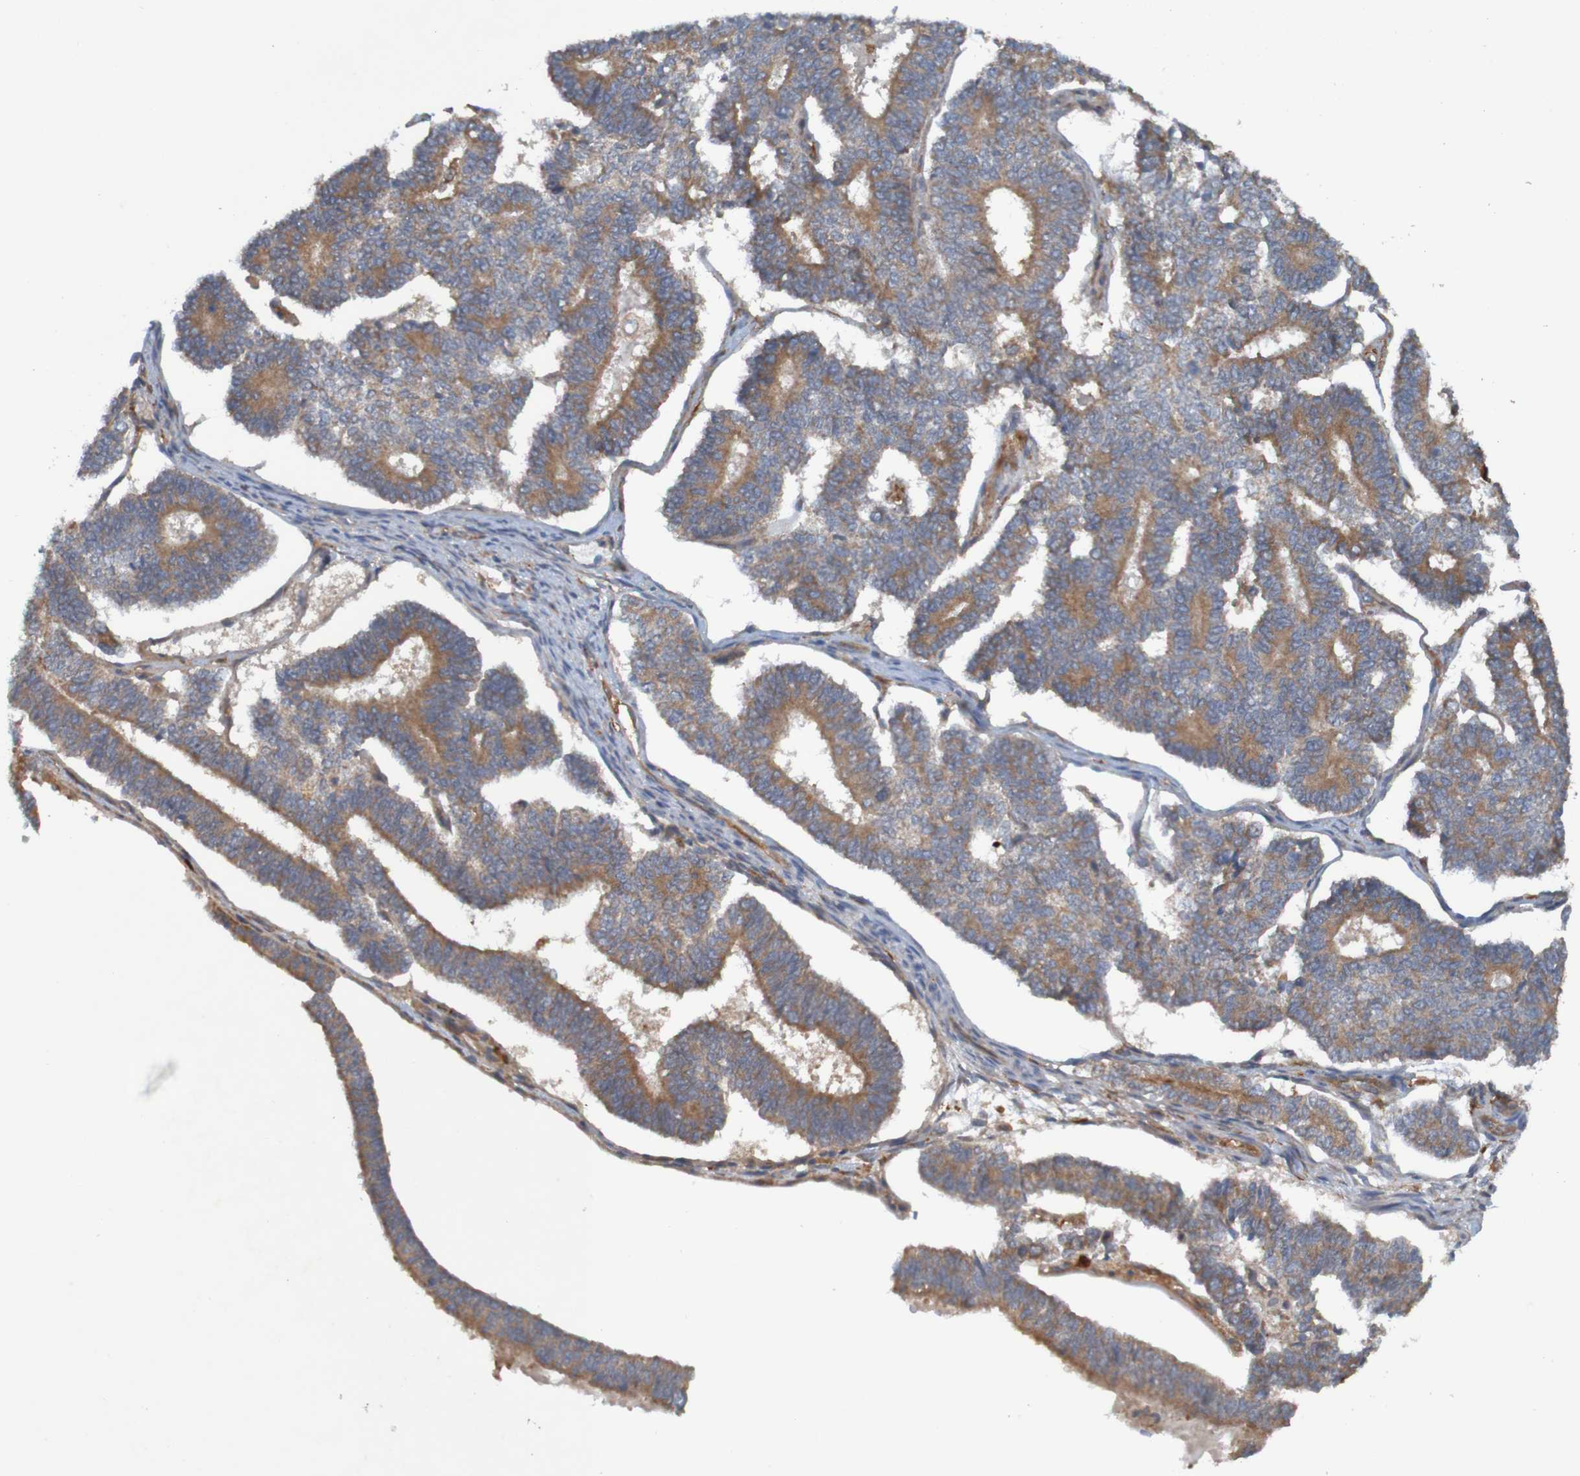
{"staining": {"intensity": "moderate", "quantity": ">75%", "location": "cytoplasmic/membranous"}, "tissue": "endometrial cancer", "cell_type": "Tumor cells", "image_type": "cancer", "snomed": [{"axis": "morphology", "description": "Adenocarcinoma, NOS"}, {"axis": "topography", "description": "Endometrium"}], "caption": "Immunohistochemical staining of endometrial adenocarcinoma reveals moderate cytoplasmic/membranous protein positivity in approximately >75% of tumor cells. The protein of interest is stained brown, and the nuclei are stained in blue (DAB (3,3'-diaminobenzidine) IHC with brightfield microscopy, high magnification).", "gene": "DNAJC4", "patient": {"sex": "female", "age": 70}}